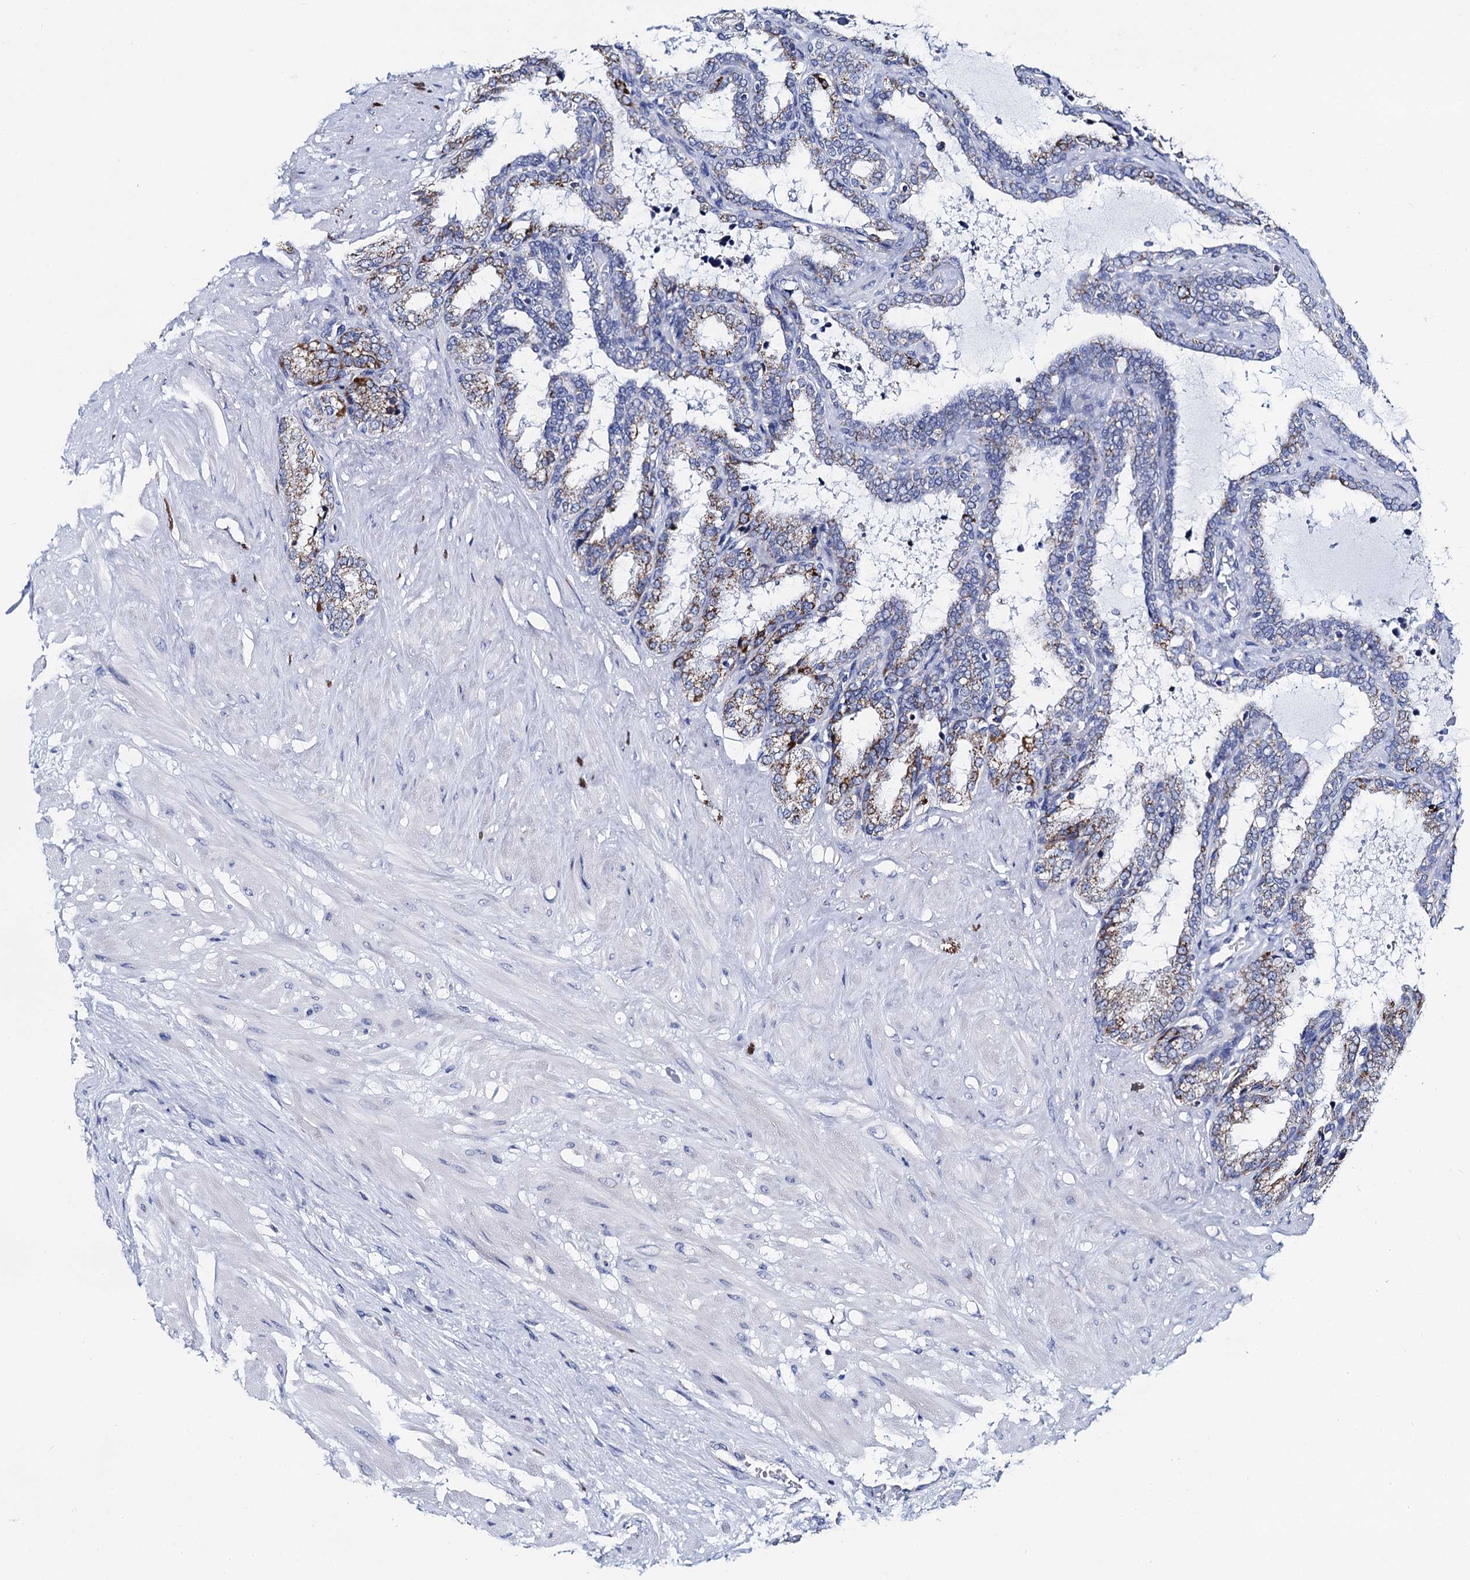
{"staining": {"intensity": "strong", "quantity": "25%-75%", "location": "cytoplasmic/membranous"}, "tissue": "seminal vesicle", "cell_type": "Glandular cells", "image_type": "normal", "snomed": [{"axis": "morphology", "description": "Normal tissue, NOS"}, {"axis": "topography", "description": "Seminal veicle"}], "caption": "Protein staining of normal seminal vesicle reveals strong cytoplasmic/membranous positivity in approximately 25%-75% of glandular cells.", "gene": "ACADSB", "patient": {"sex": "male", "age": 46}}